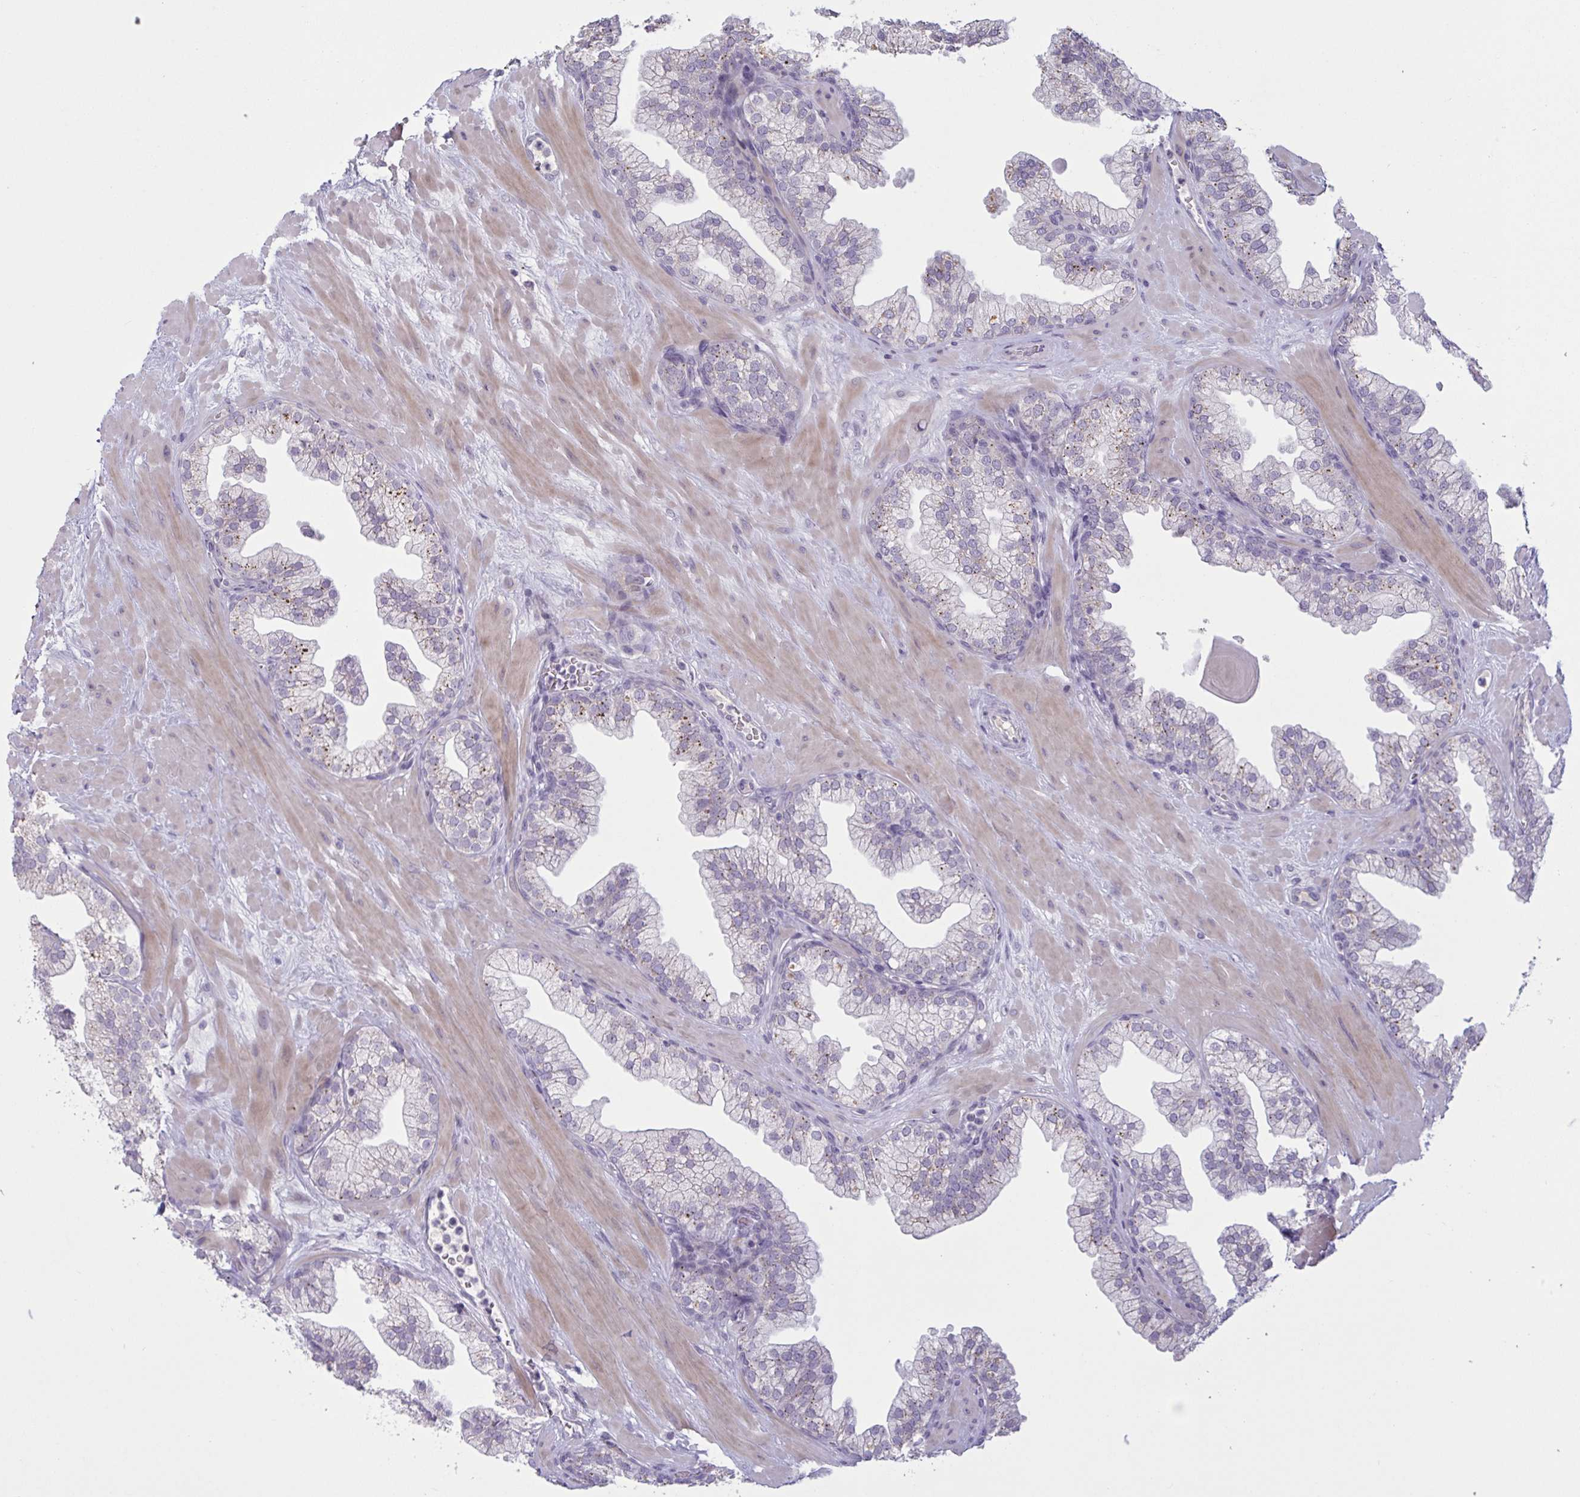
{"staining": {"intensity": "moderate", "quantity": "<25%", "location": "cytoplasmic/membranous"}, "tissue": "prostate", "cell_type": "Glandular cells", "image_type": "normal", "snomed": [{"axis": "morphology", "description": "Normal tissue, NOS"}, {"axis": "topography", "description": "Prostate"}, {"axis": "topography", "description": "Peripheral nerve tissue"}], "caption": "High-power microscopy captured an immunohistochemistry histopathology image of benign prostate, revealing moderate cytoplasmic/membranous positivity in approximately <25% of glandular cells. The protein is shown in brown color, while the nuclei are stained blue.", "gene": "ENSG00000281613", "patient": {"sex": "male", "age": 61}}